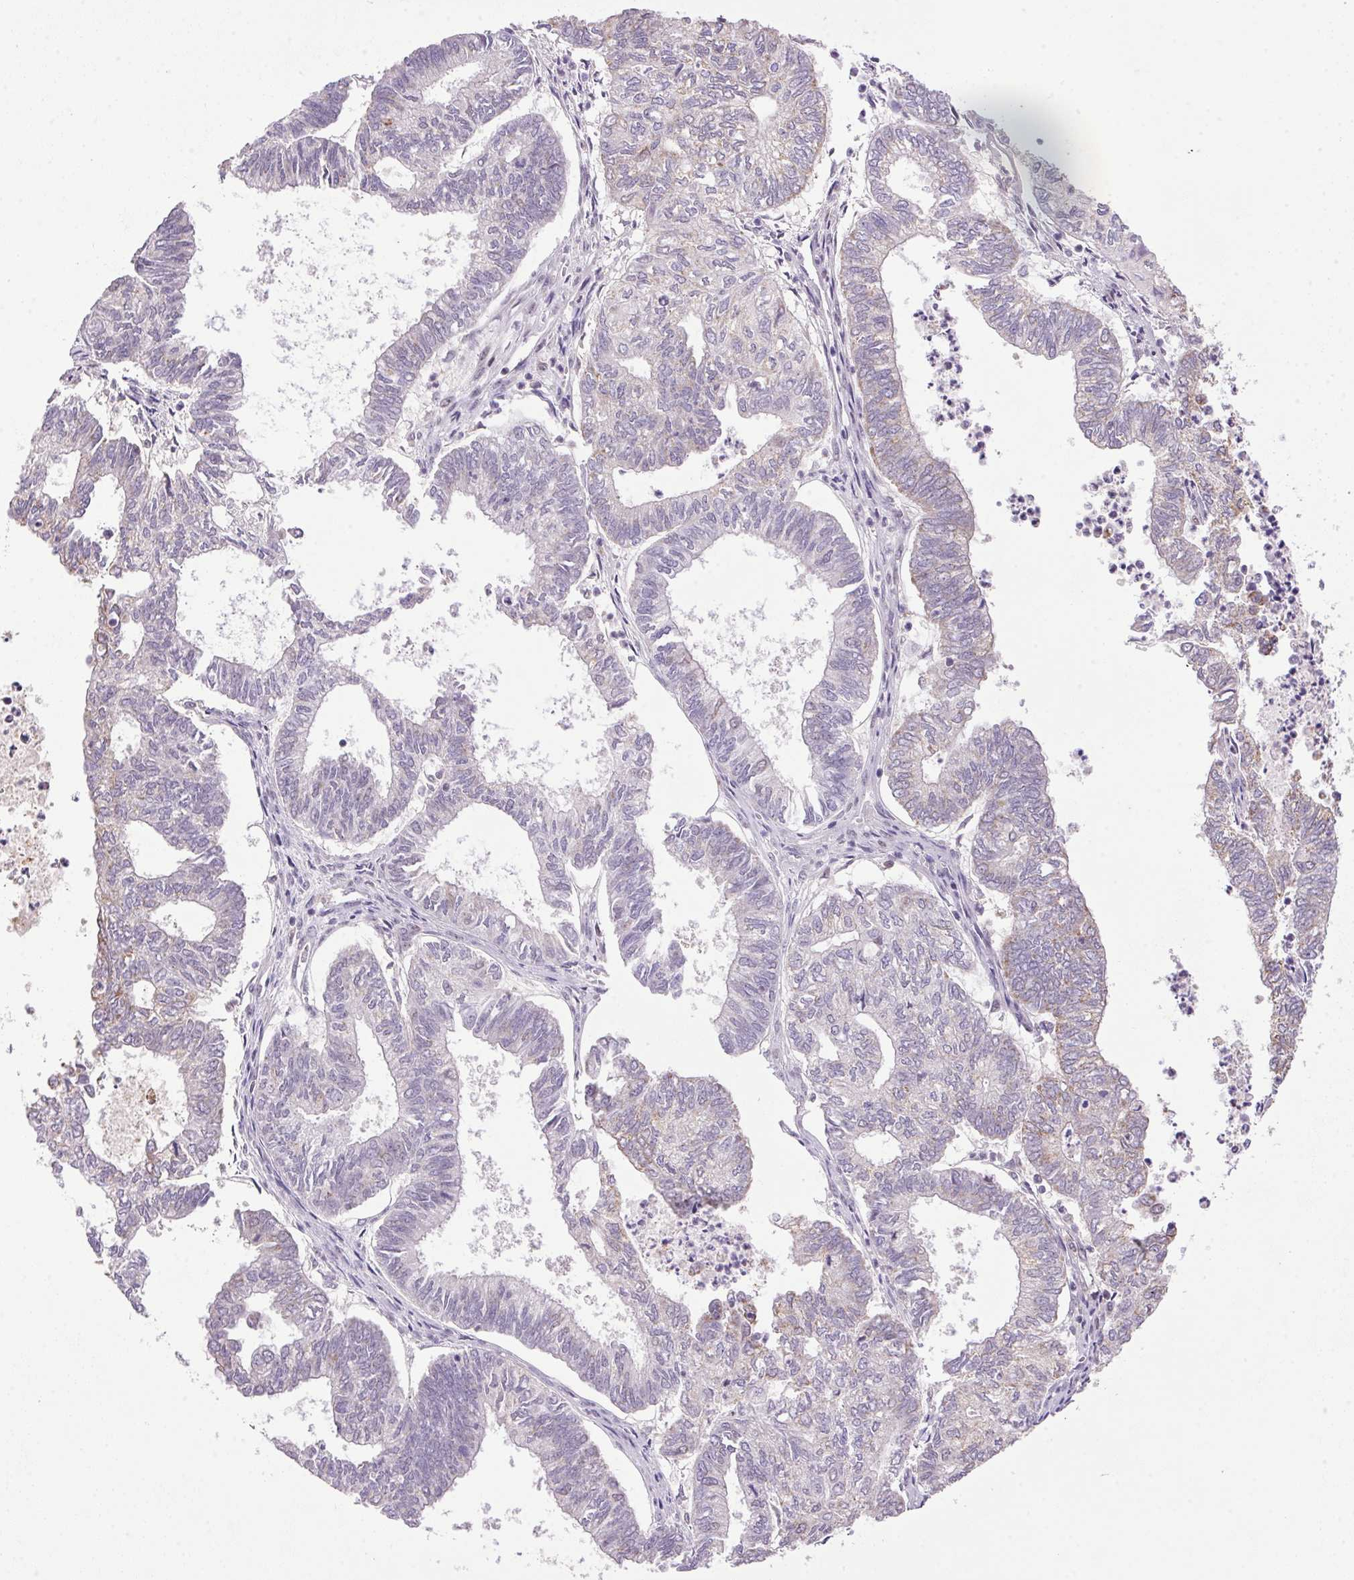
{"staining": {"intensity": "weak", "quantity": "<25%", "location": "cytoplasmic/membranous"}, "tissue": "ovarian cancer", "cell_type": "Tumor cells", "image_type": "cancer", "snomed": [{"axis": "morphology", "description": "Carcinoma, endometroid"}, {"axis": "topography", "description": "Ovary"}], "caption": "An image of ovarian endometroid carcinoma stained for a protein demonstrates no brown staining in tumor cells.", "gene": "AKR1E2", "patient": {"sex": "female", "age": 64}}